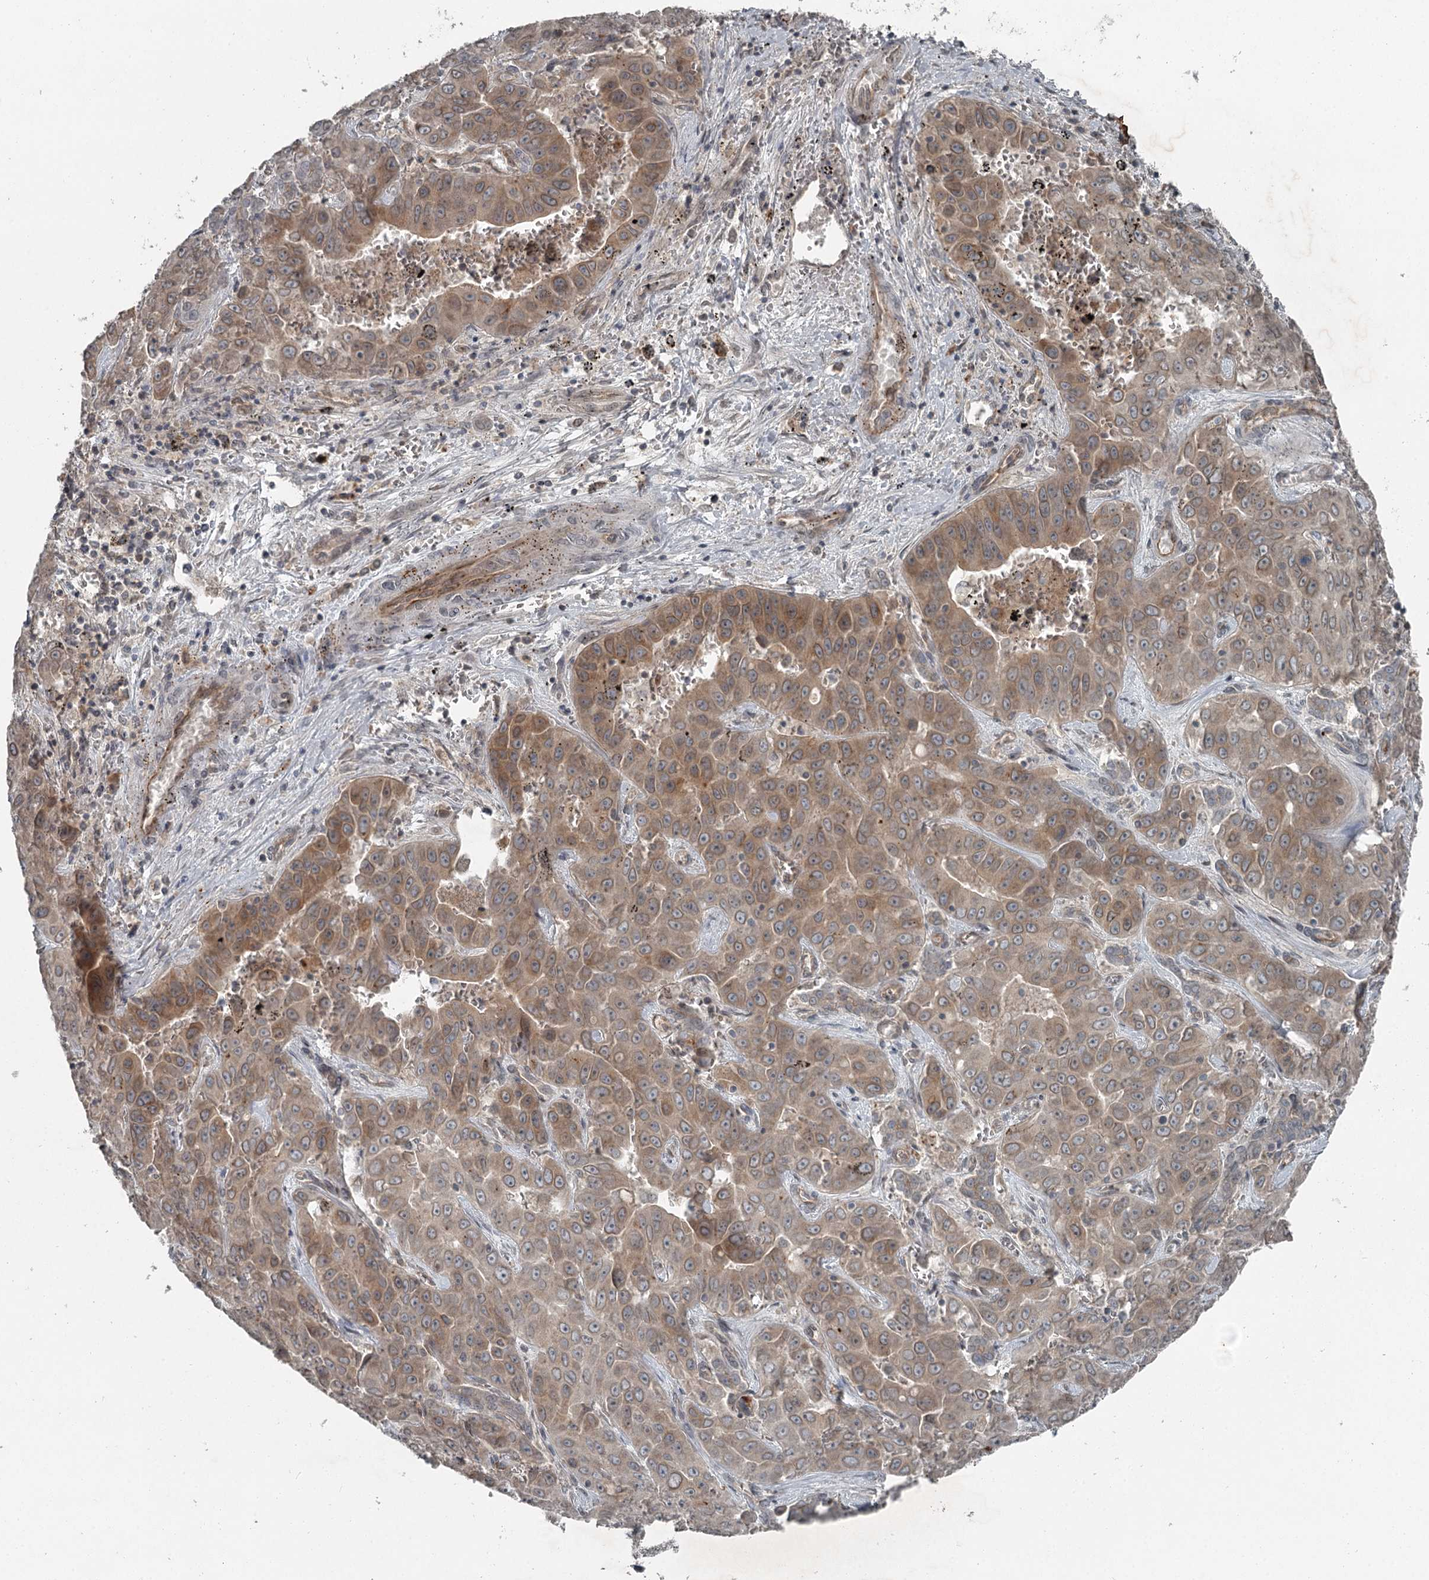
{"staining": {"intensity": "moderate", "quantity": ">75%", "location": "cytoplasmic/membranous"}, "tissue": "liver cancer", "cell_type": "Tumor cells", "image_type": "cancer", "snomed": [{"axis": "morphology", "description": "Cholangiocarcinoma"}, {"axis": "topography", "description": "Liver"}], "caption": "Human cholangiocarcinoma (liver) stained for a protein (brown) shows moderate cytoplasmic/membranous positive positivity in about >75% of tumor cells.", "gene": "SLC39A8", "patient": {"sex": "female", "age": 52}}